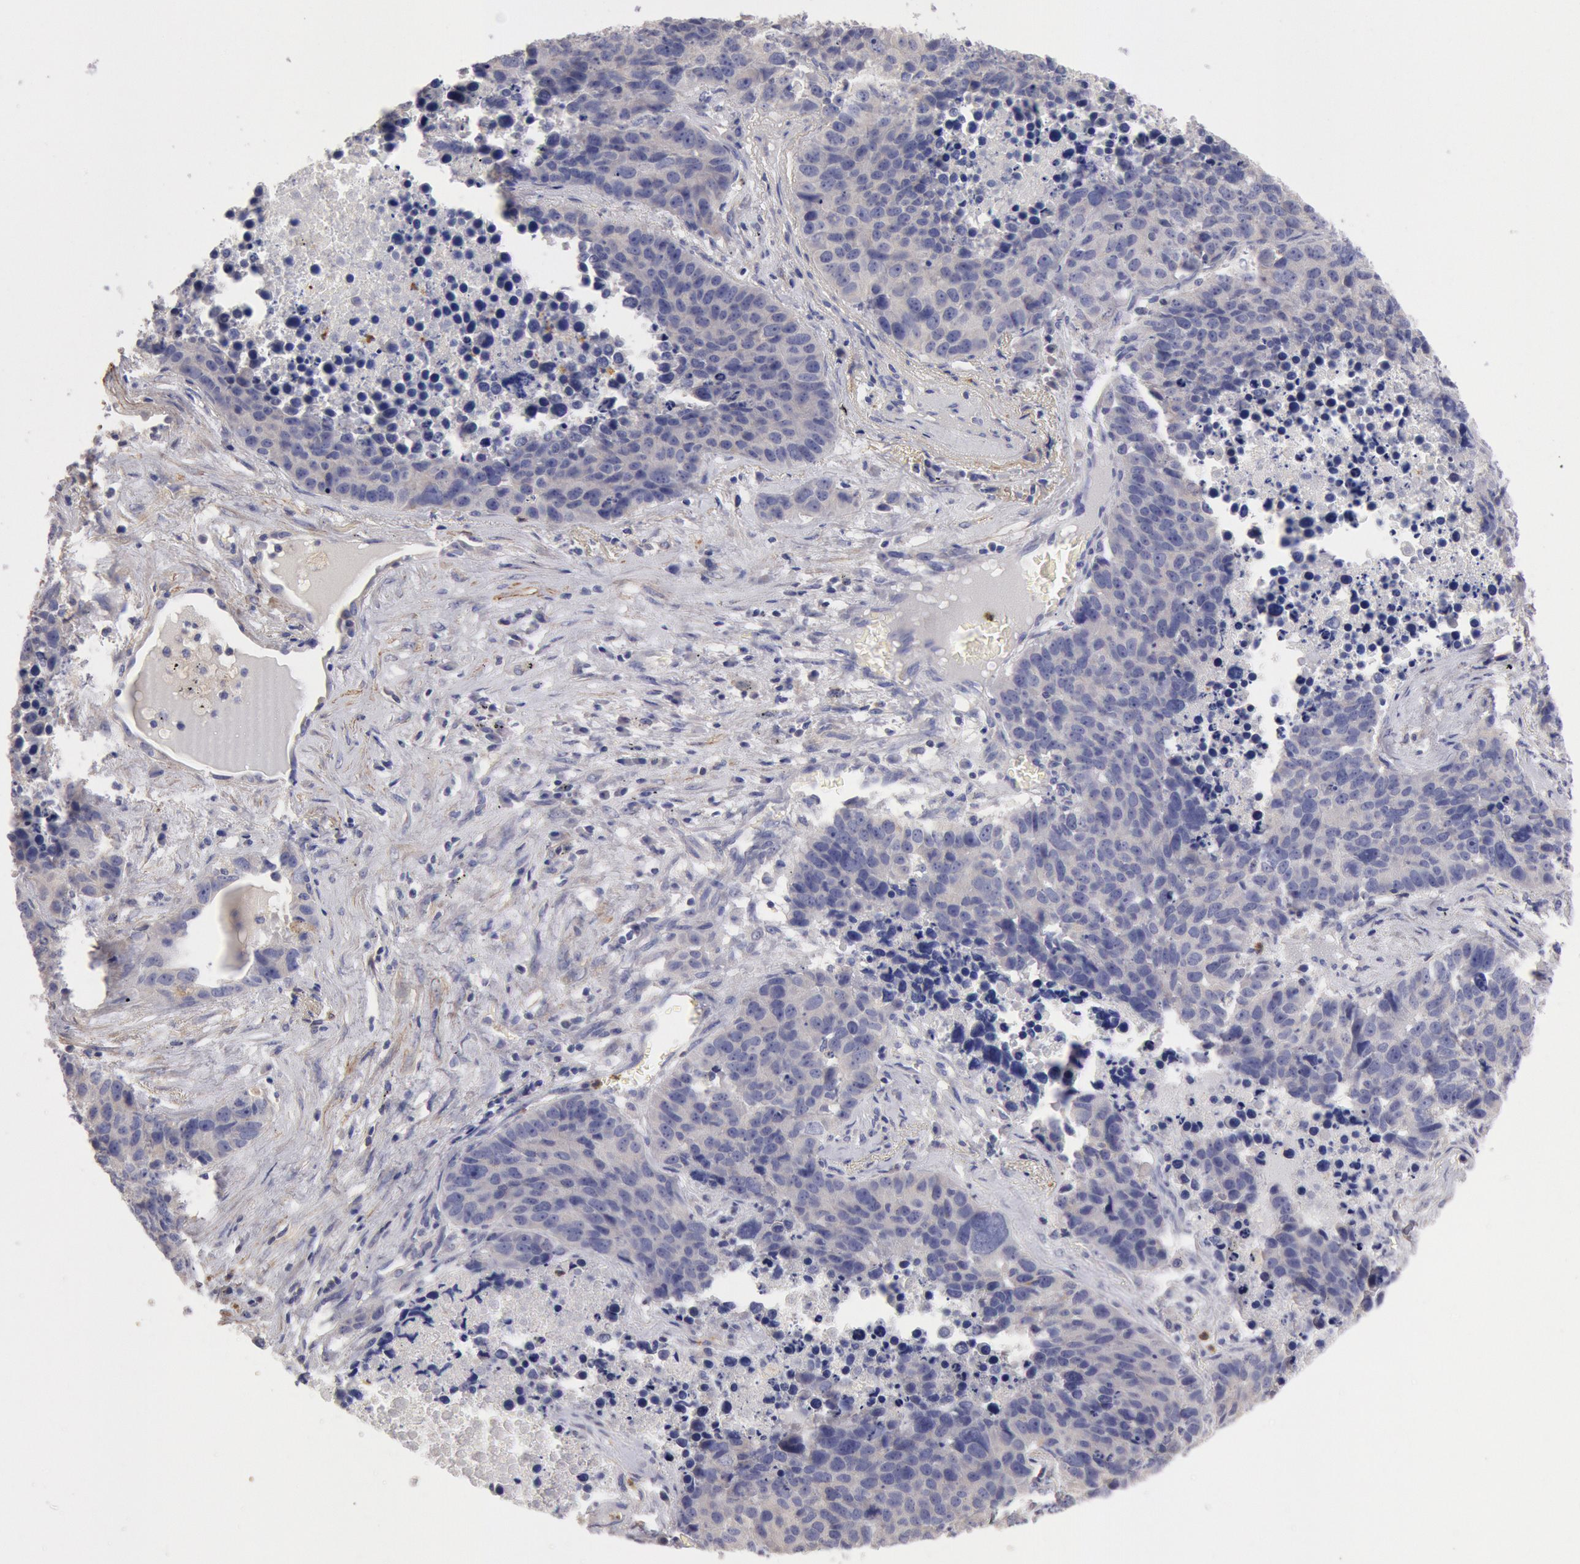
{"staining": {"intensity": "weak", "quantity": "25%-75%", "location": "cytoplasmic/membranous"}, "tissue": "lung cancer", "cell_type": "Tumor cells", "image_type": "cancer", "snomed": [{"axis": "morphology", "description": "Carcinoid, malignant, NOS"}, {"axis": "topography", "description": "Lung"}], "caption": "An image of human malignant carcinoid (lung) stained for a protein displays weak cytoplasmic/membranous brown staining in tumor cells.", "gene": "TMED8", "patient": {"sex": "male", "age": 60}}